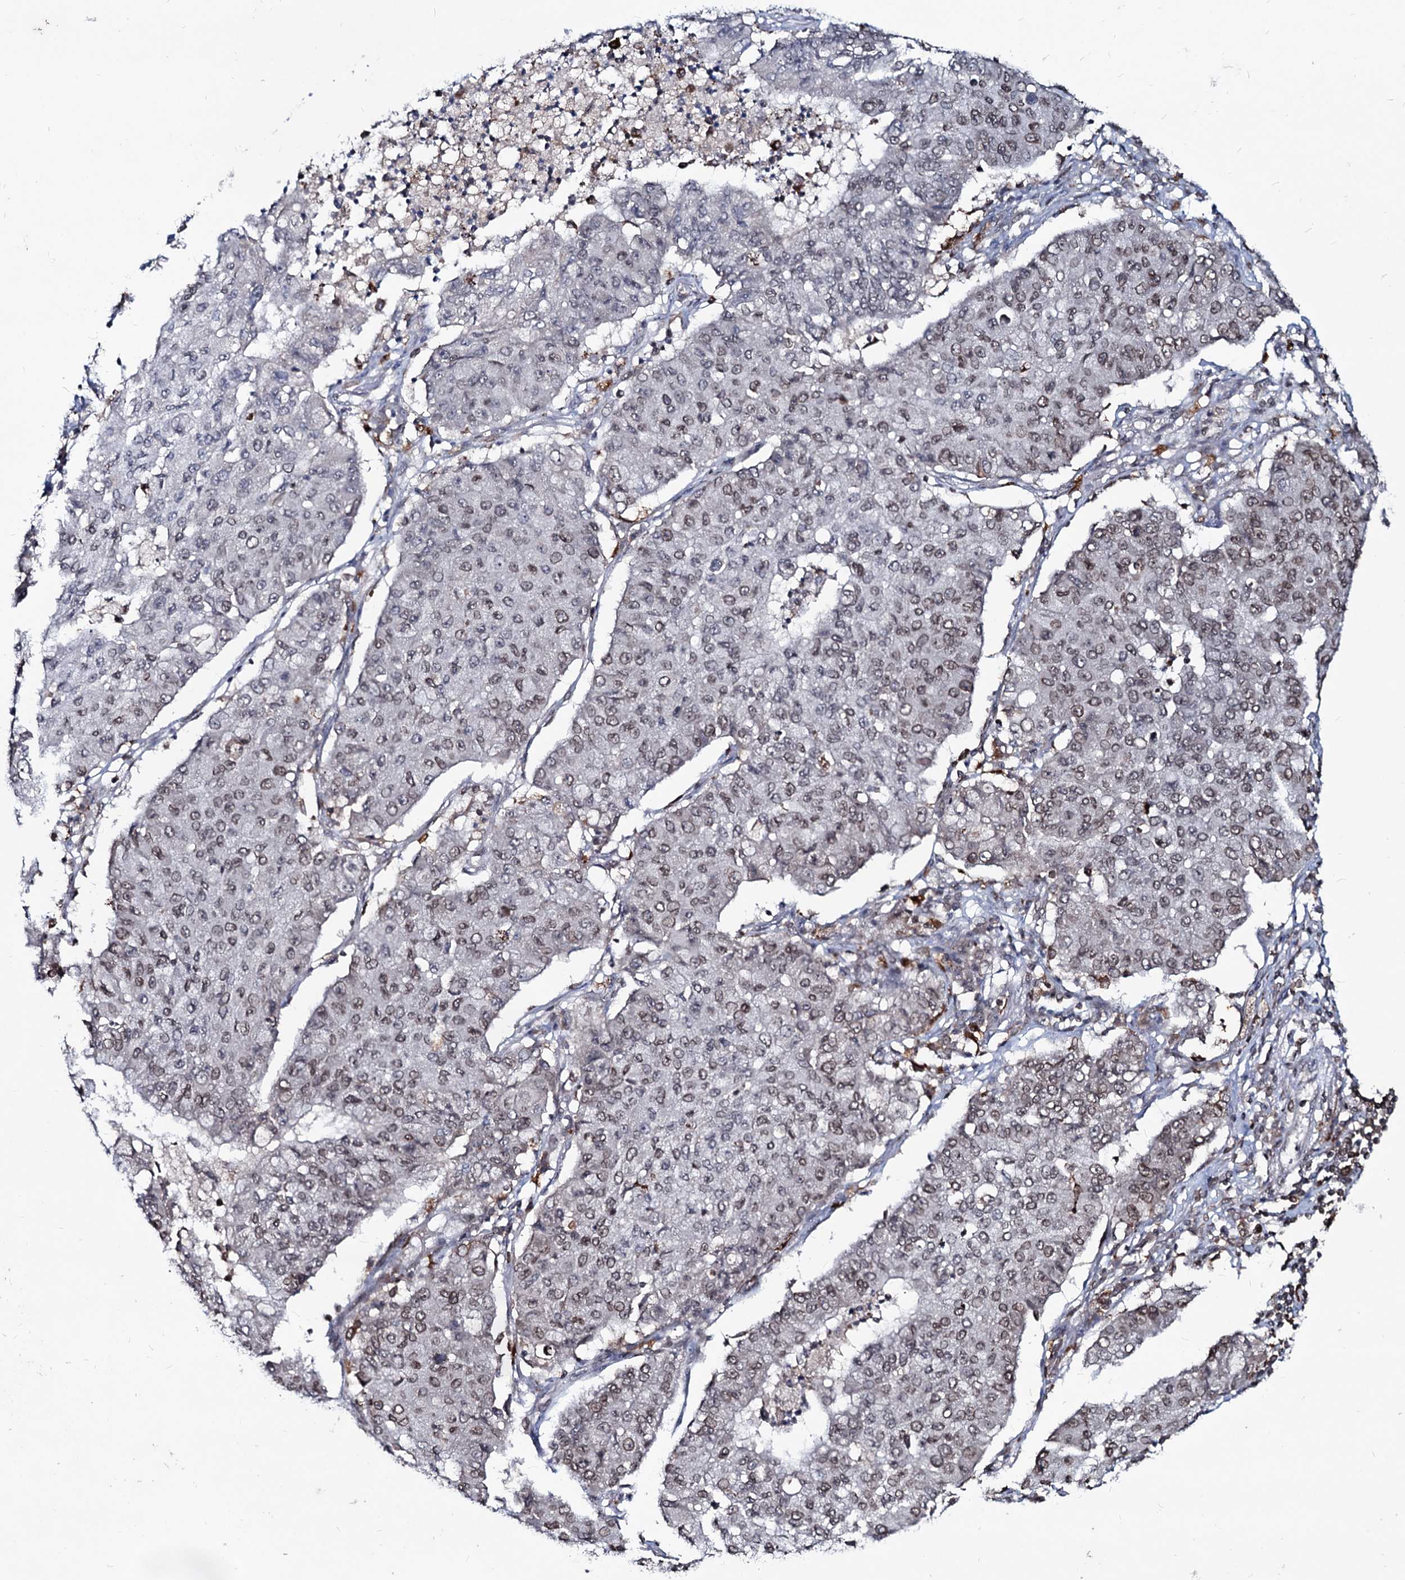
{"staining": {"intensity": "weak", "quantity": "25%-75%", "location": "cytoplasmic/membranous,nuclear"}, "tissue": "lung cancer", "cell_type": "Tumor cells", "image_type": "cancer", "snomed": [{"axis": "morphology", "description": "Squamous cell carcinoma, NOS"}, {"axis": "topography", "description": "Lung"}], "caption": "A histopathology image of human lung cancer stained for a protein demonstrates weak cytoplasmic/membranous and nuclear brown staining in tumor cells. (DAB IHC, brown staining for protein, blue staining for nuclei).", "gene": "RNF6", "patient": {"sex": "male", "age": 74}}